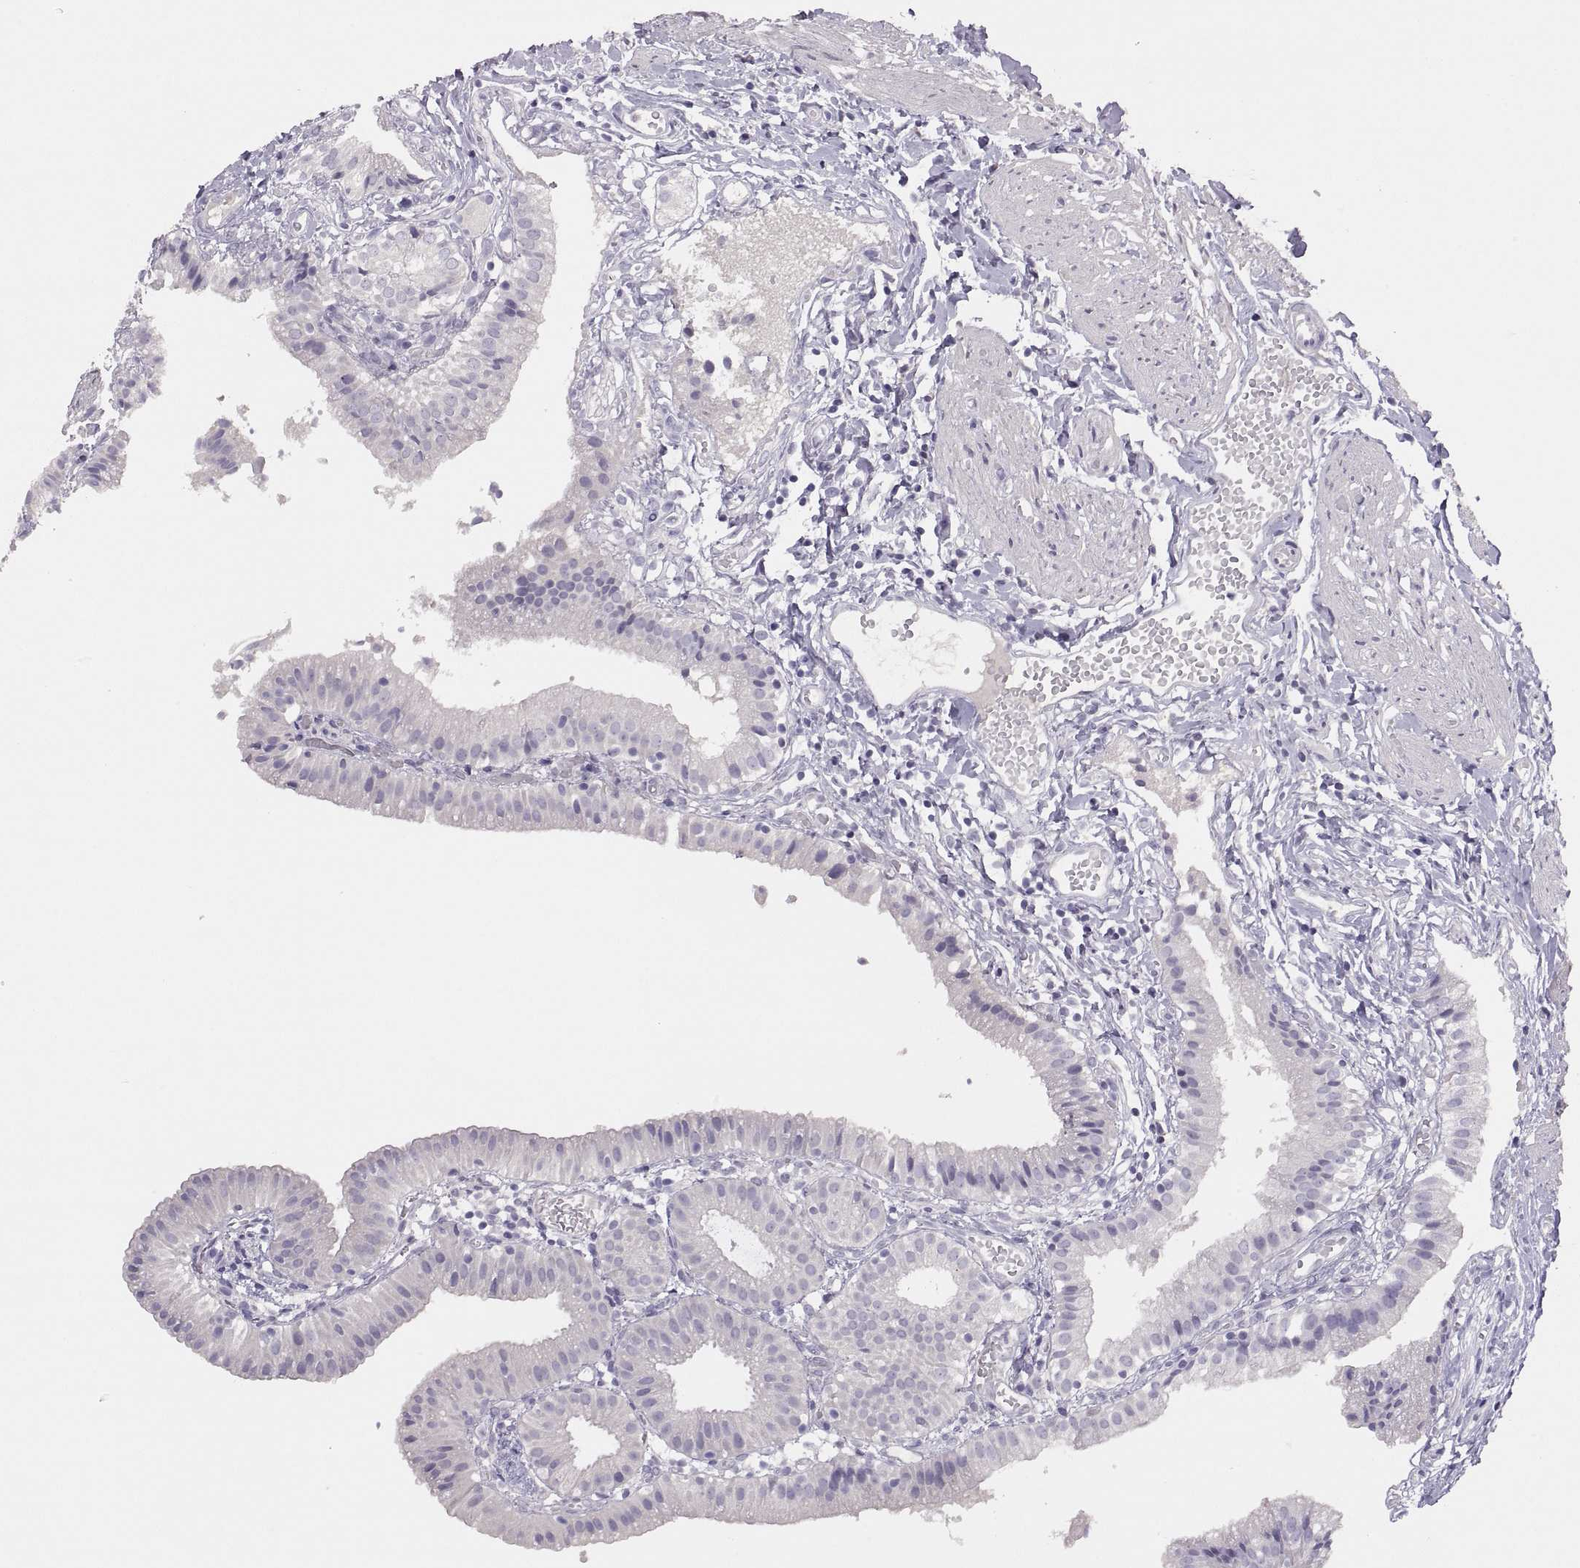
{"staining": {"intensity": "negative", "quantity": "none", "location": "none"}, "tissue": "gallbladder", "cell_type": "Glandular cells", "image_type": "normal", "snomed": [{"axis": "morphology", "description": "Normal tissue, NOS"}, {"axis": "topography", "description": "Gallbladder"}], "caption": "Immunohistochemistry (IHC) of normal gallbladder displays no expression in glandular cells.", "gene": "TBX19", "patient": {"sex": "female", "age": 47}}